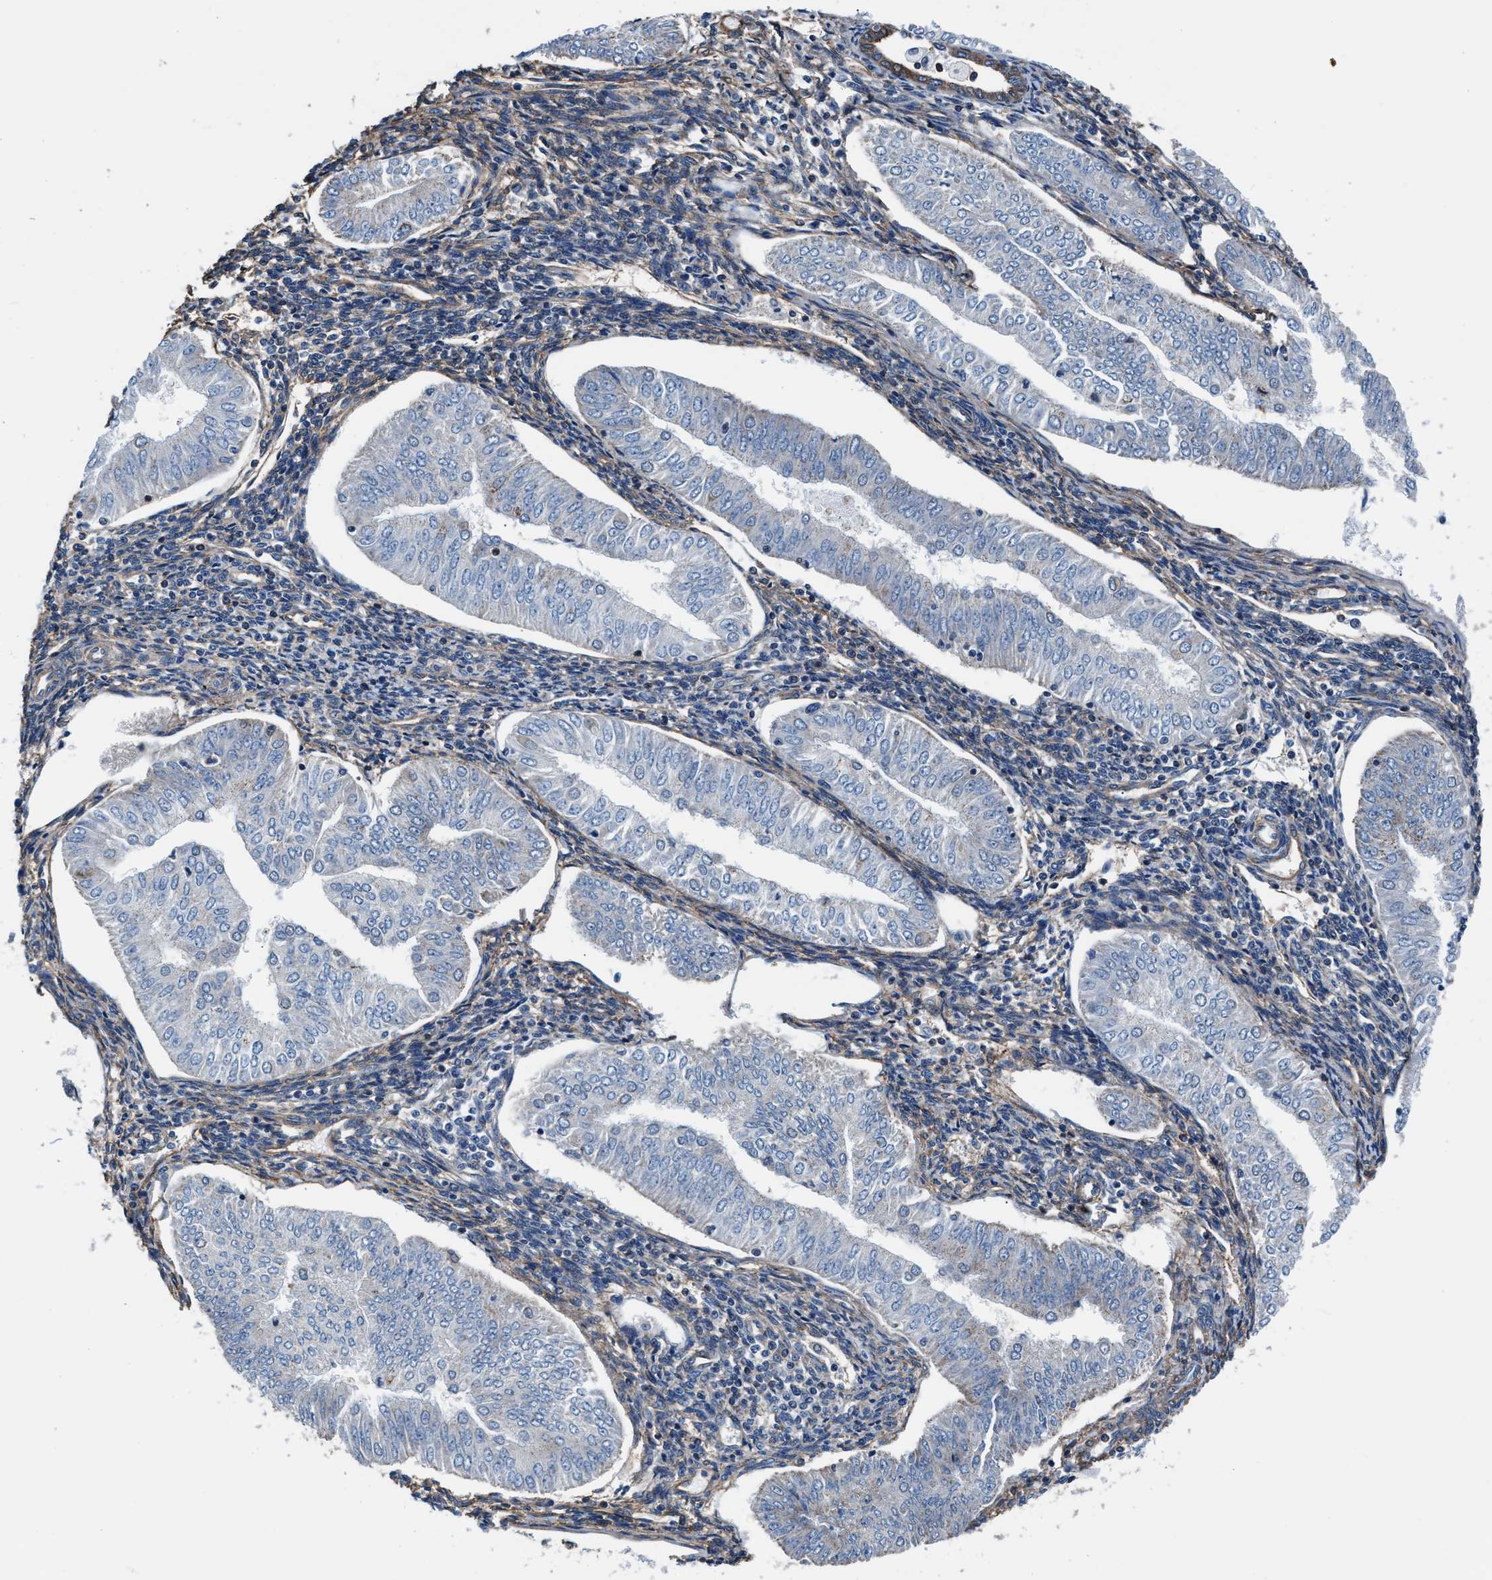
{"staining": {"intensity": "negative", "quantity": "none", "location": "none"}, "tissue": "endometrial cancer", "cell_type": "Tumor cells", "image_type": "cancer", "snomed": [{"axis": "morphology", "description": "Normal tissue, NOS"}, {"axis": "morphology", "description": "Adenocarcinoma, NOS"}, {"axis": "topography", "description": "Endometrium"}], "caption": "Human endometrial cancer (adenocarcinoma) stained for a protein using immunohistochemistry (IHC) shows no expression in tumor cells.", "gene": "NKTR", "patient": {"sex": "female", "age": 53}}